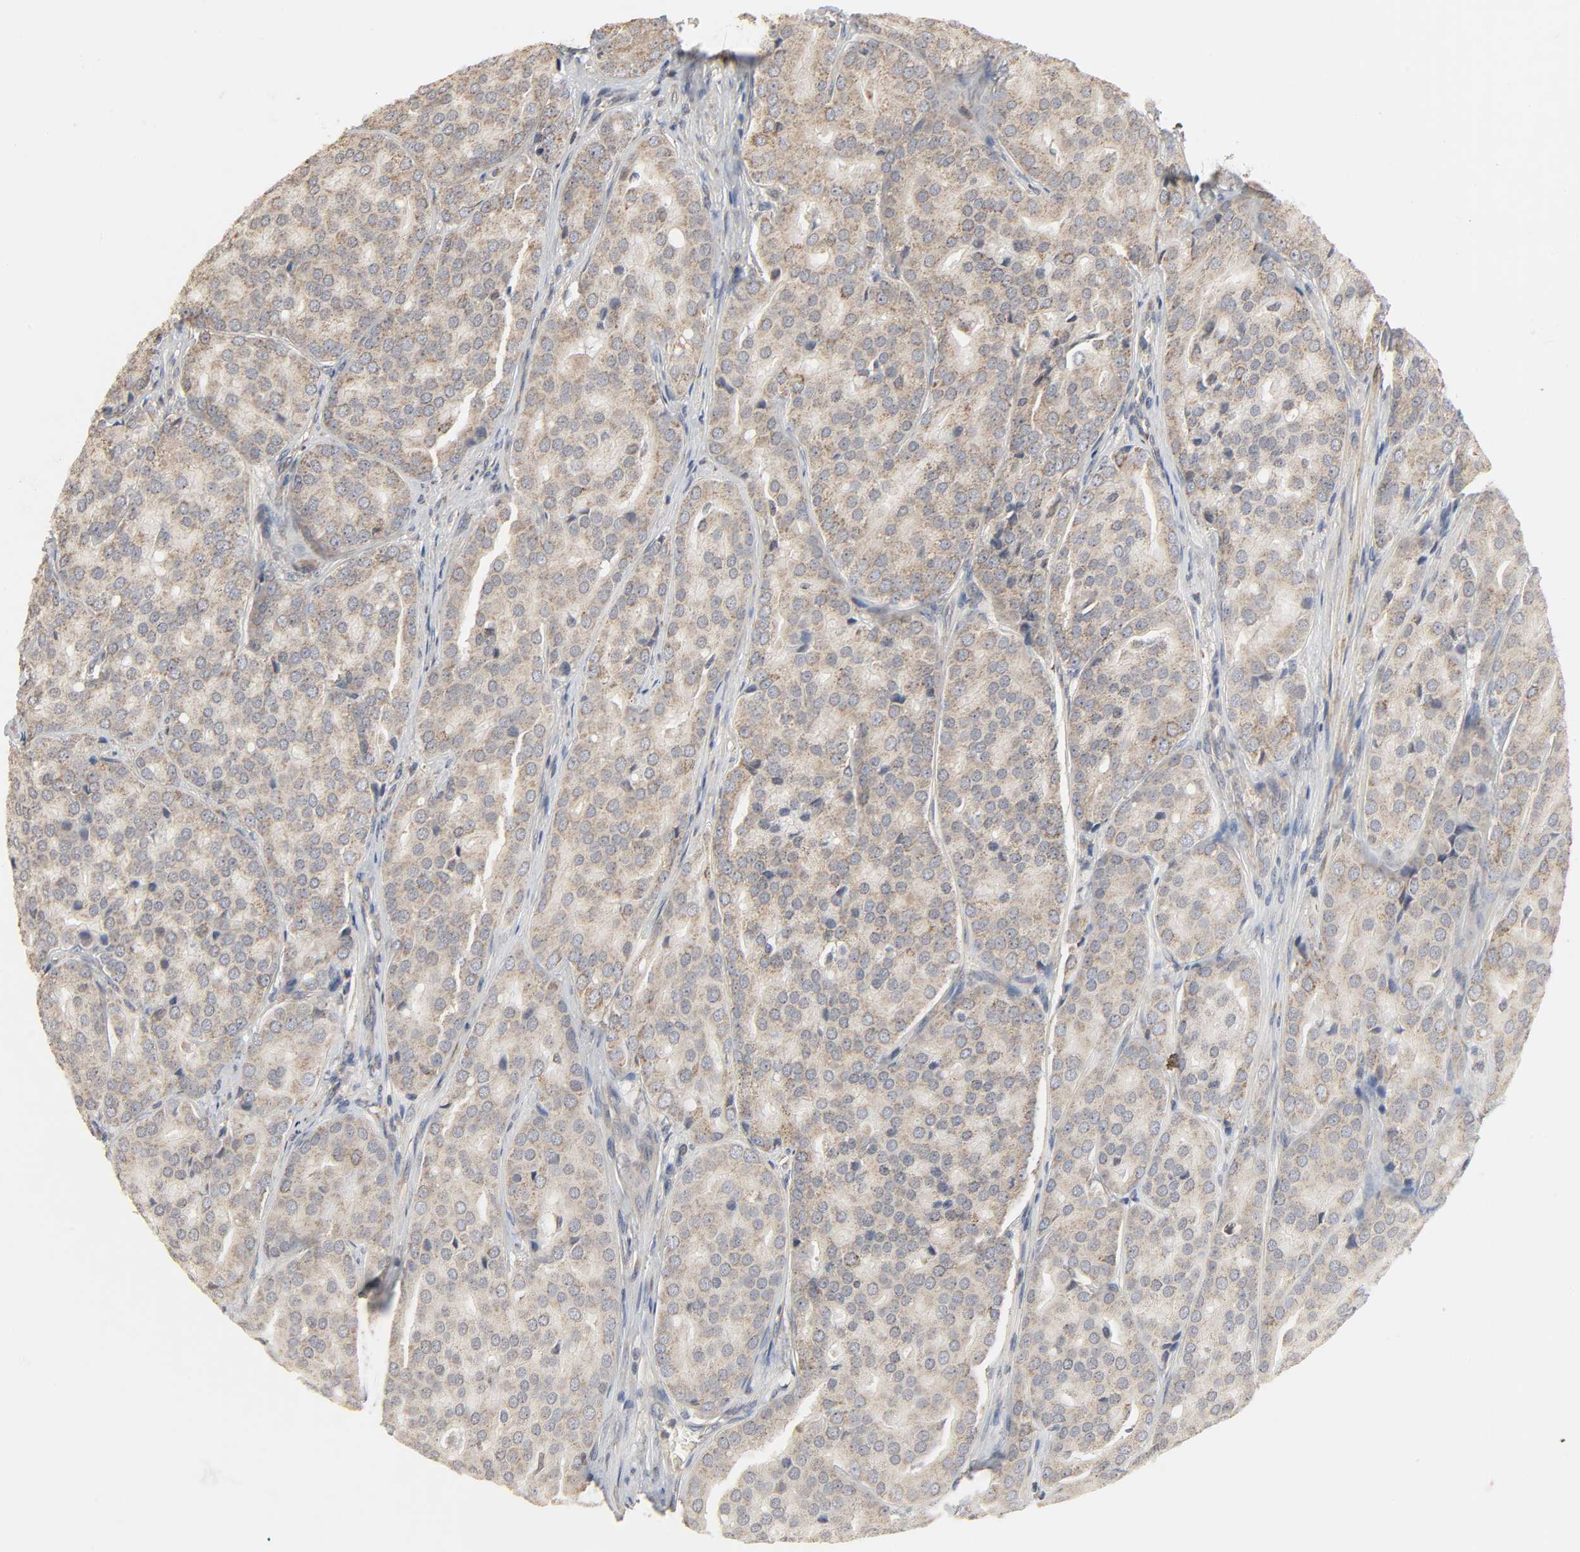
{"staining": {"intensity": "weak", "quantity": ">75%", "location": "cytoplasmic/membranous"}, "tissue": "prostate cancer", "cell_type": "Tumor cells", "image_type": "cancer", "snomed": [{"axis": "morphology", "description": "Adenocarcinoma, High grade"}, {"axis": "topography", "description": "Prostate"}], "caption": "Prostate cancer (high-grade adenocarcinoma) tissue shows weak cytoplasmic/membranous expression in approximately >75% of tumor cells", "gene": "CLEC4E", "patient": {"sex": "male", "age": 64}}